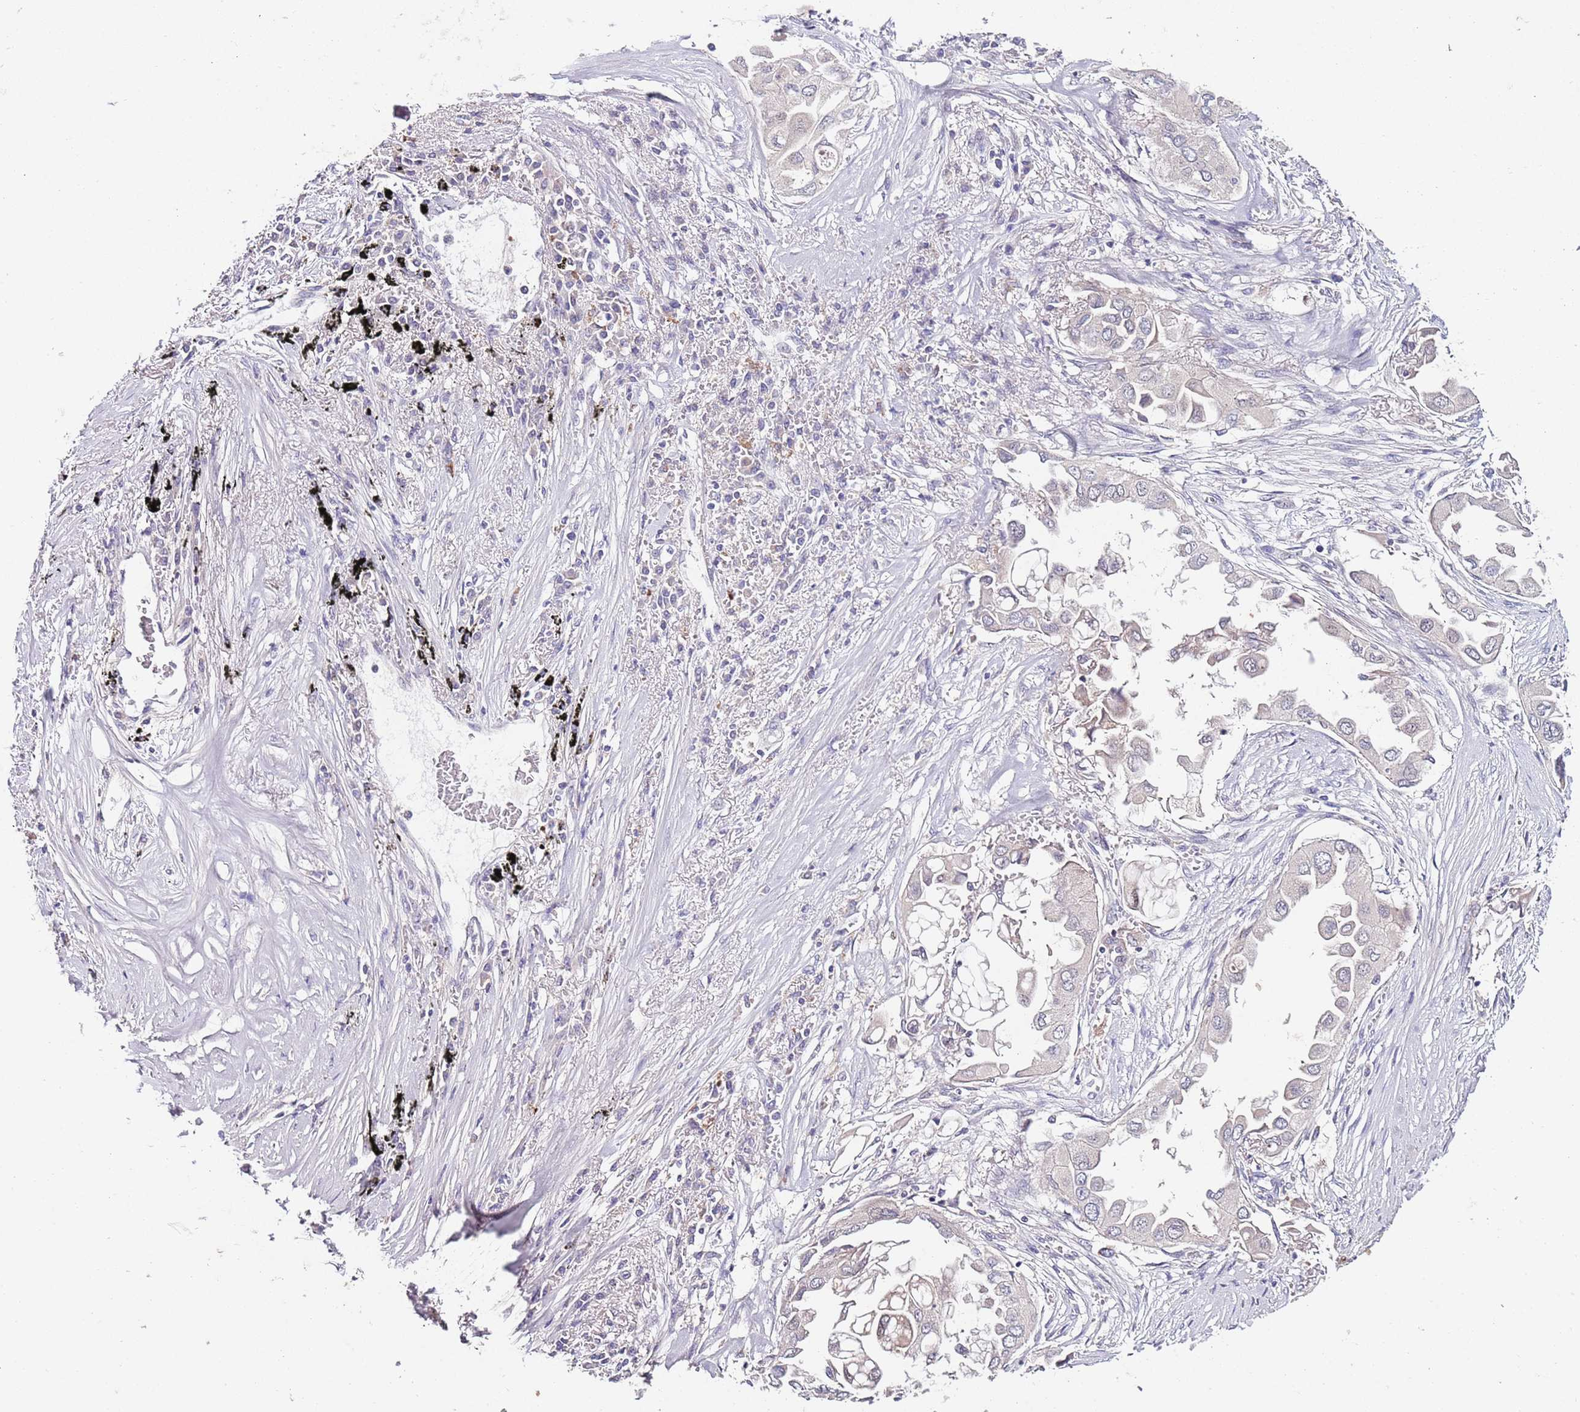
{"staining": {"intensity": "negative", "quantity": "none", "location": "none"}, "tissue": "lung cancer", "cell_type": "Tumor cells", "image_type": "cancer", "snomed": [{"axis": "morphology", "description": "Adenocarcinoma, NOS"}, {"axis": "topography", "description": "Lung"}], "caption": "This is an IHC histopathology image of lung cancer (adenocarcinoma). There is no staining in tumor cells.", "gene": "NRDE2", "patient": {"sex": "female", "age": 76}}